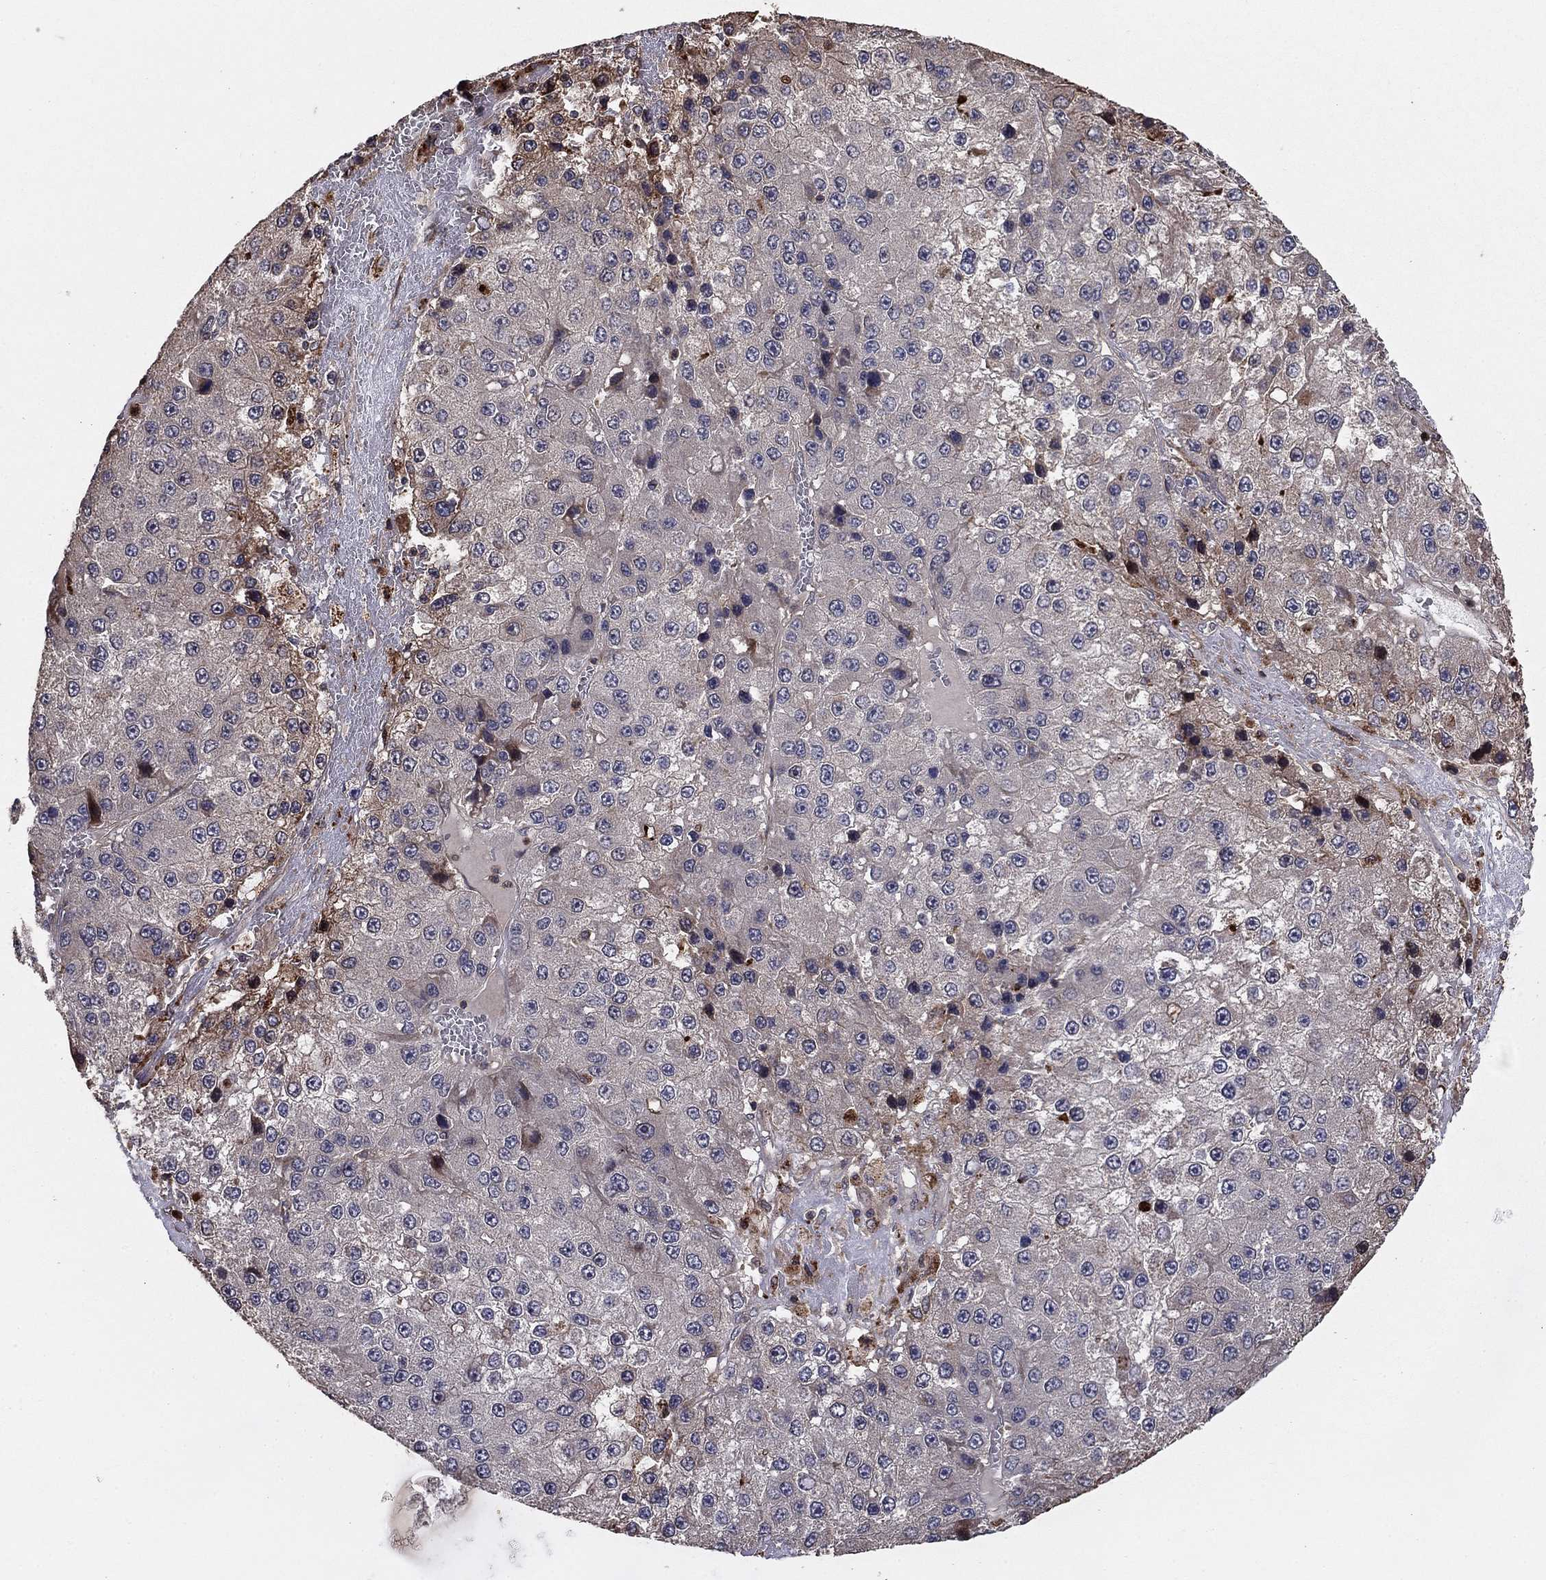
{"staining": {"intensity": "negative", "quantity": "none", "location": "none"}, "tissue": "liver cancer", "cell_type": "Tumor cells", "image_type": "cancer", "snomed": [{"axis": "morphology", "description": "Carcinoma, Hepatocellular, NOS"}, {"axis": "topography", "description": "Liver"}], "caption": "Immunohistochemistry micrograph of human liver cancer (hepatocellular carcinoma) stained for a protein (brown), which reveals no staining in tumor cells.", "gene": "GYG1", "patient": {"sex": "female", "age": 73}}